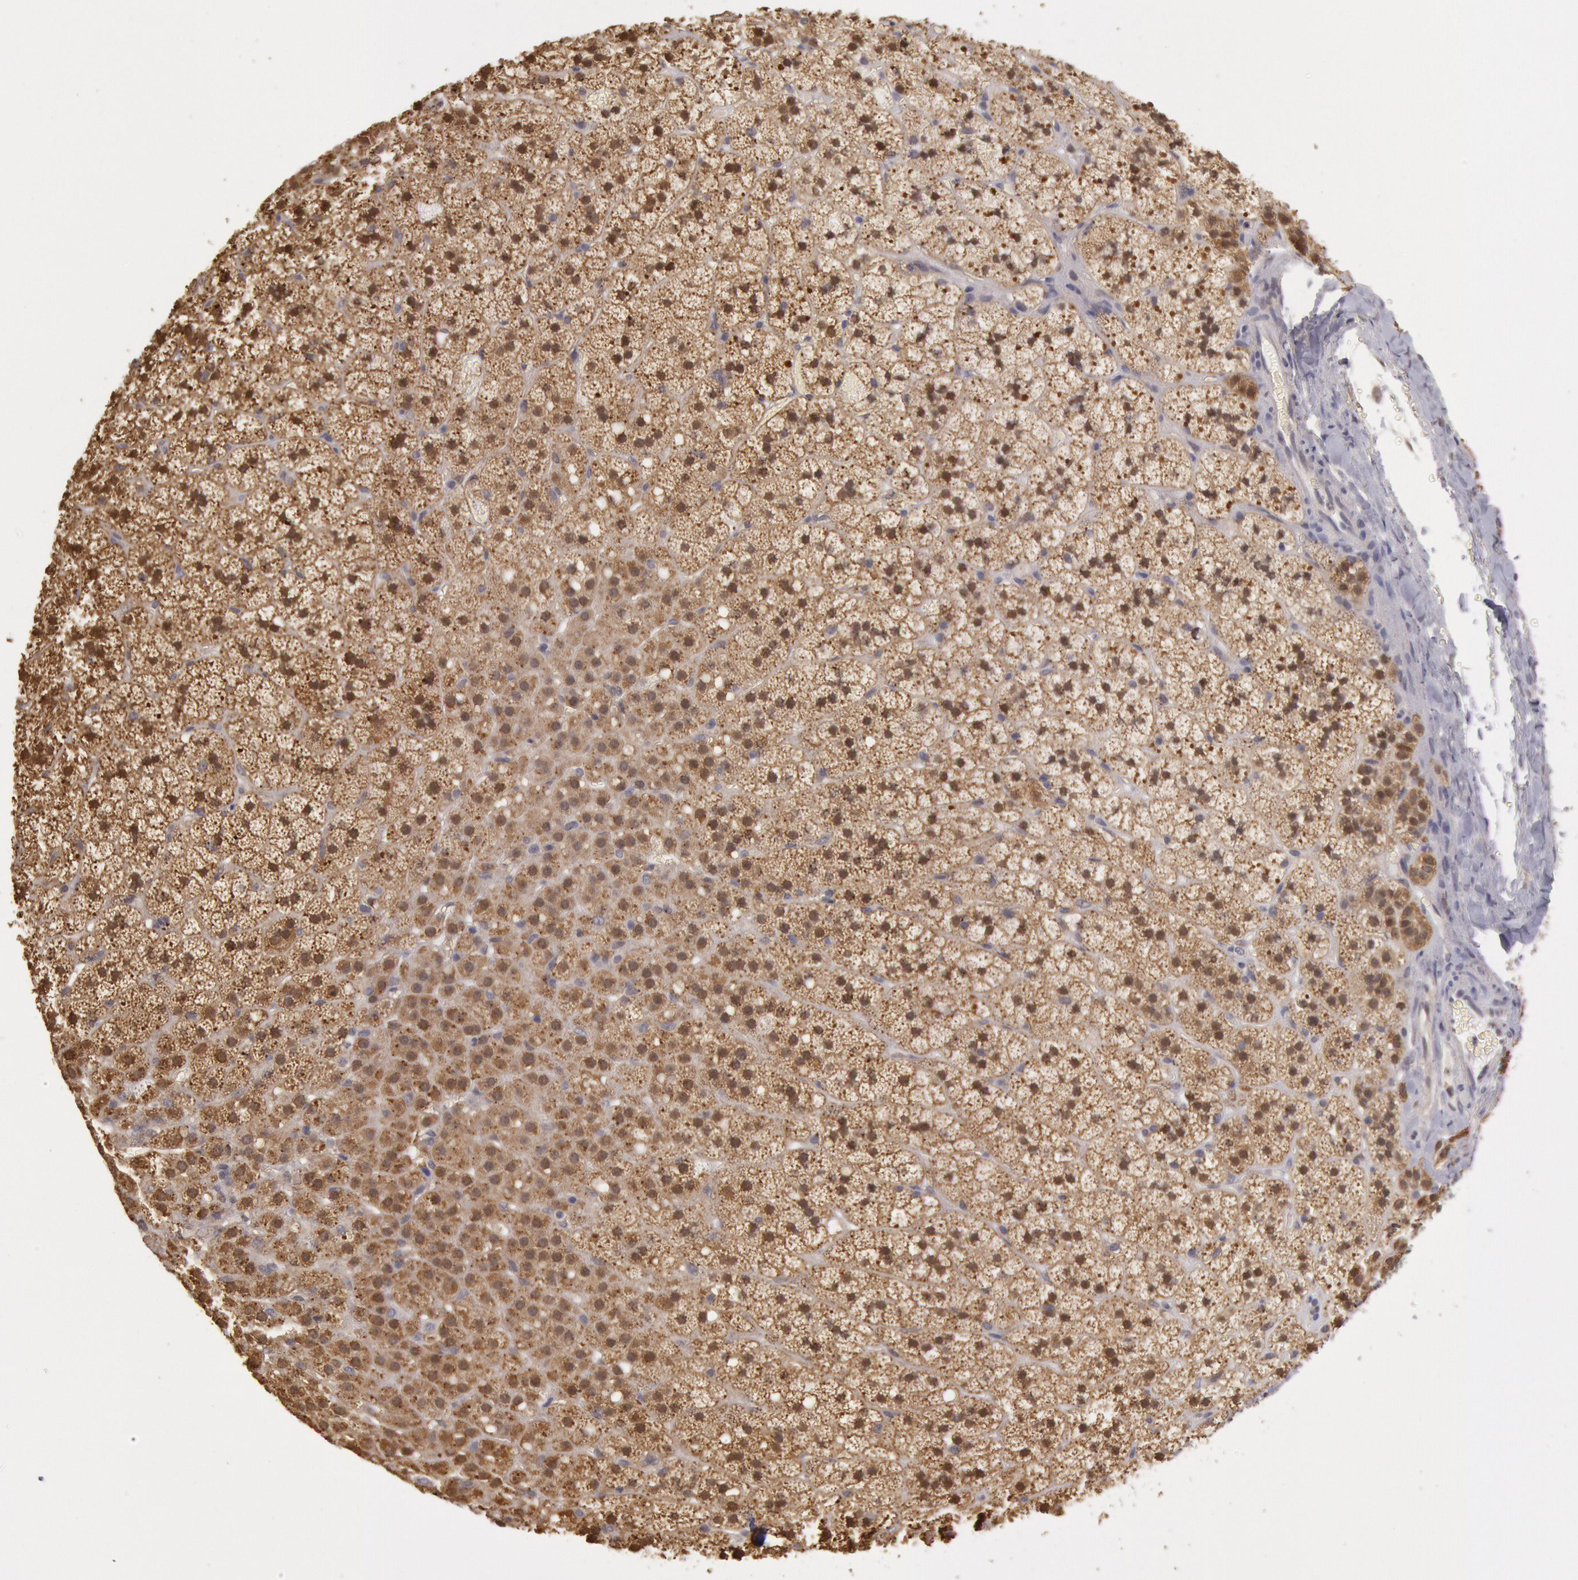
{"staining": {"intensity": "moderate", "quantity": ">75%", "location": "cytoplasmic/membranous"}, "tissue": "adrenal gland", "cell_type": "Glandular cells", "image_type": "normal", "snomed": [{"axis": "morphology", "description": "Normal tissue, NOS"}, {"axis": "topography", "description": "Adrenal gland"}], "caption": "An image of human adrenal gland stained for a protein displays moderate cytoplasmic/membranous brown staining in glandular cells.", "gene": "MPST", "patient": {"sex": "male", "age": 35}}